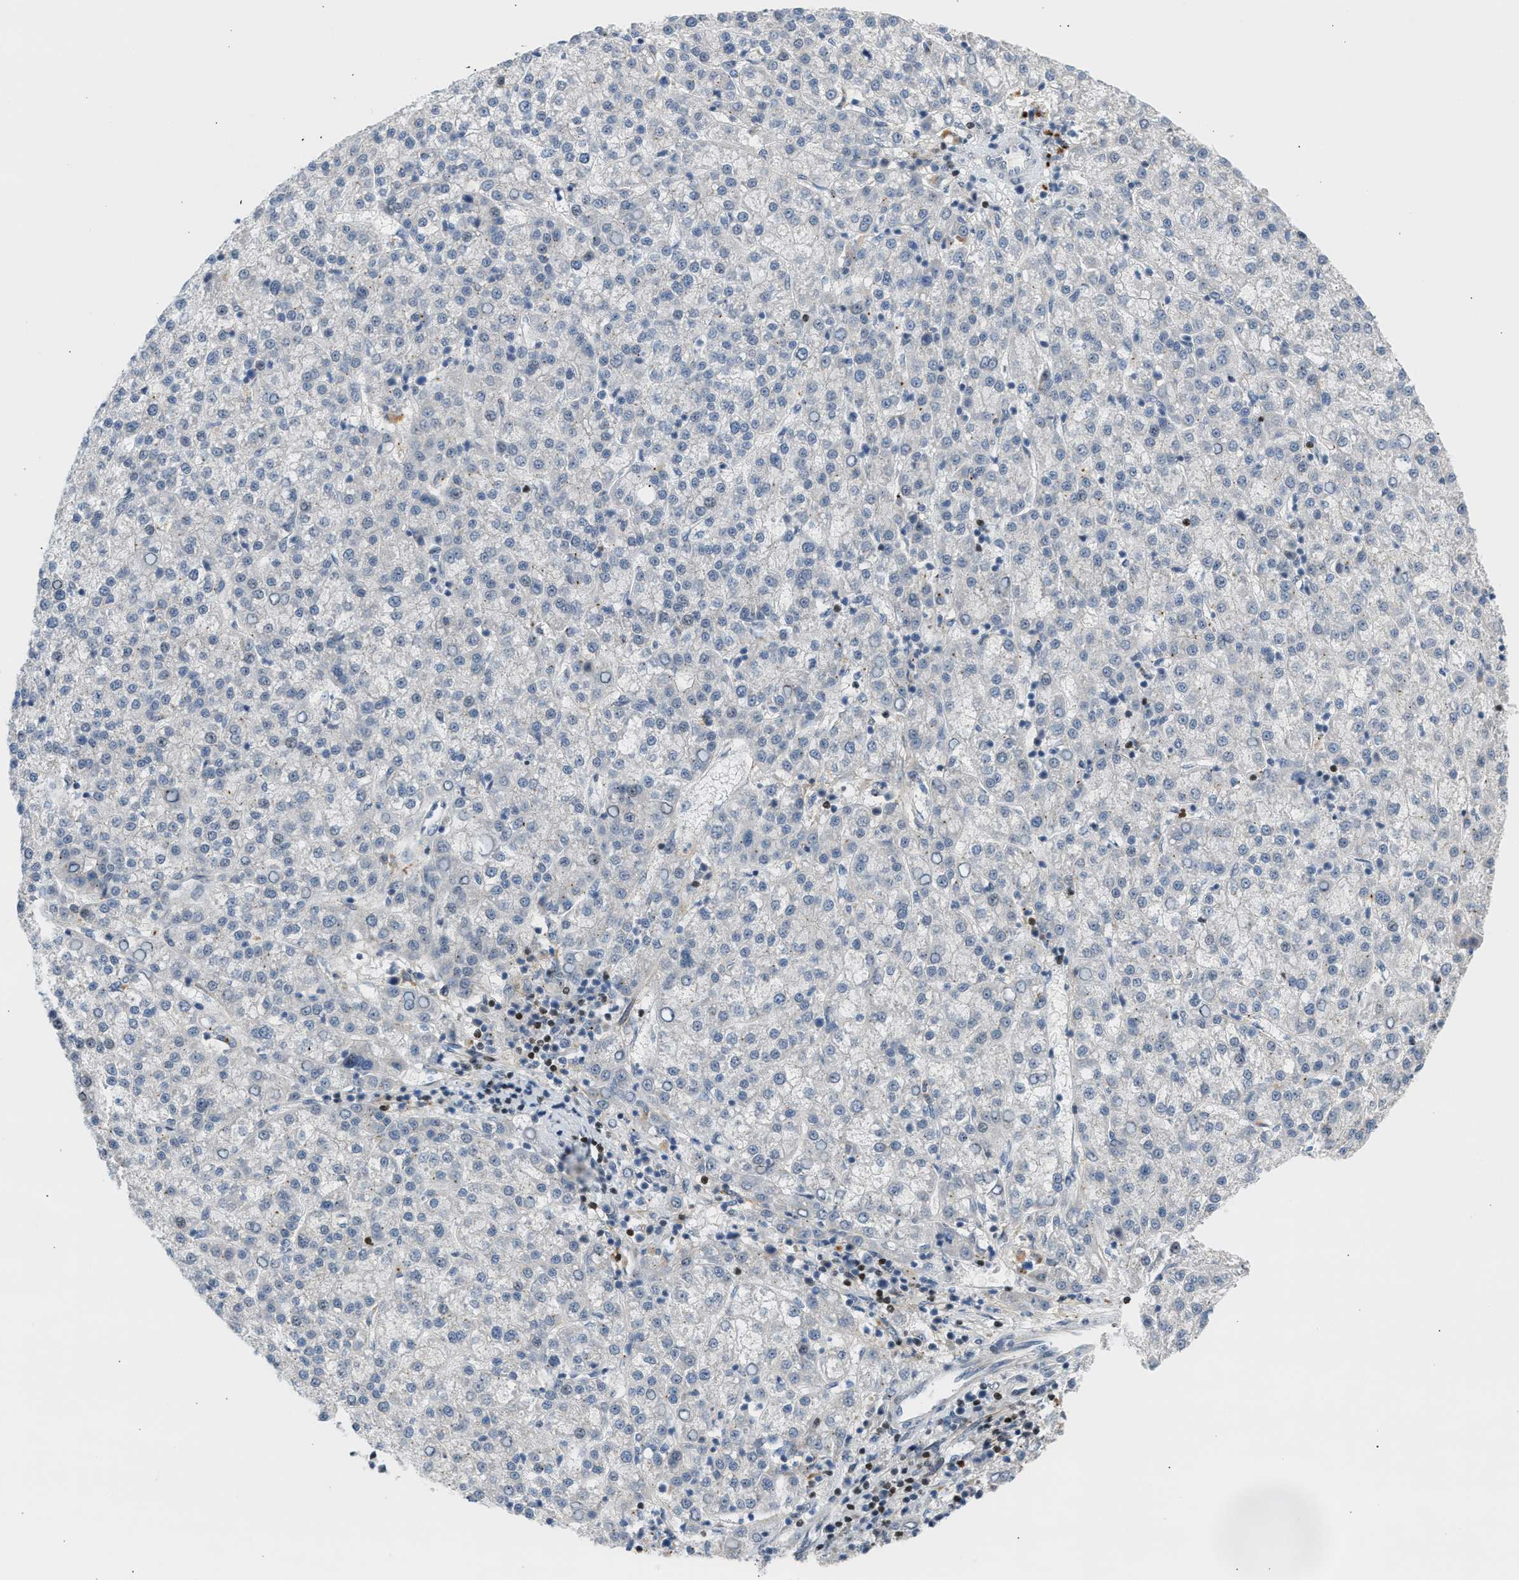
{"staining": {"intensity": "negative", "quantity": "none", "location": "none"}, "tissue": "liver cancer", "cell_type": "Tumor cells", "image_type": "cancer", "snomed": [{"axis": "morphology", "description": "Carcinoma, Hepatocellular, NOS"}, {"axis": "topography", "description": "Liver"}], "caption": "This image is of liver hepatocellular carcinoma stained with immunohistochemistry to label a protein in brown with the nuclei are counter-stained blue. There is no expression in tumor cells.", "gene": "NPS", "patient": {"sex": "female", "age": 58}}